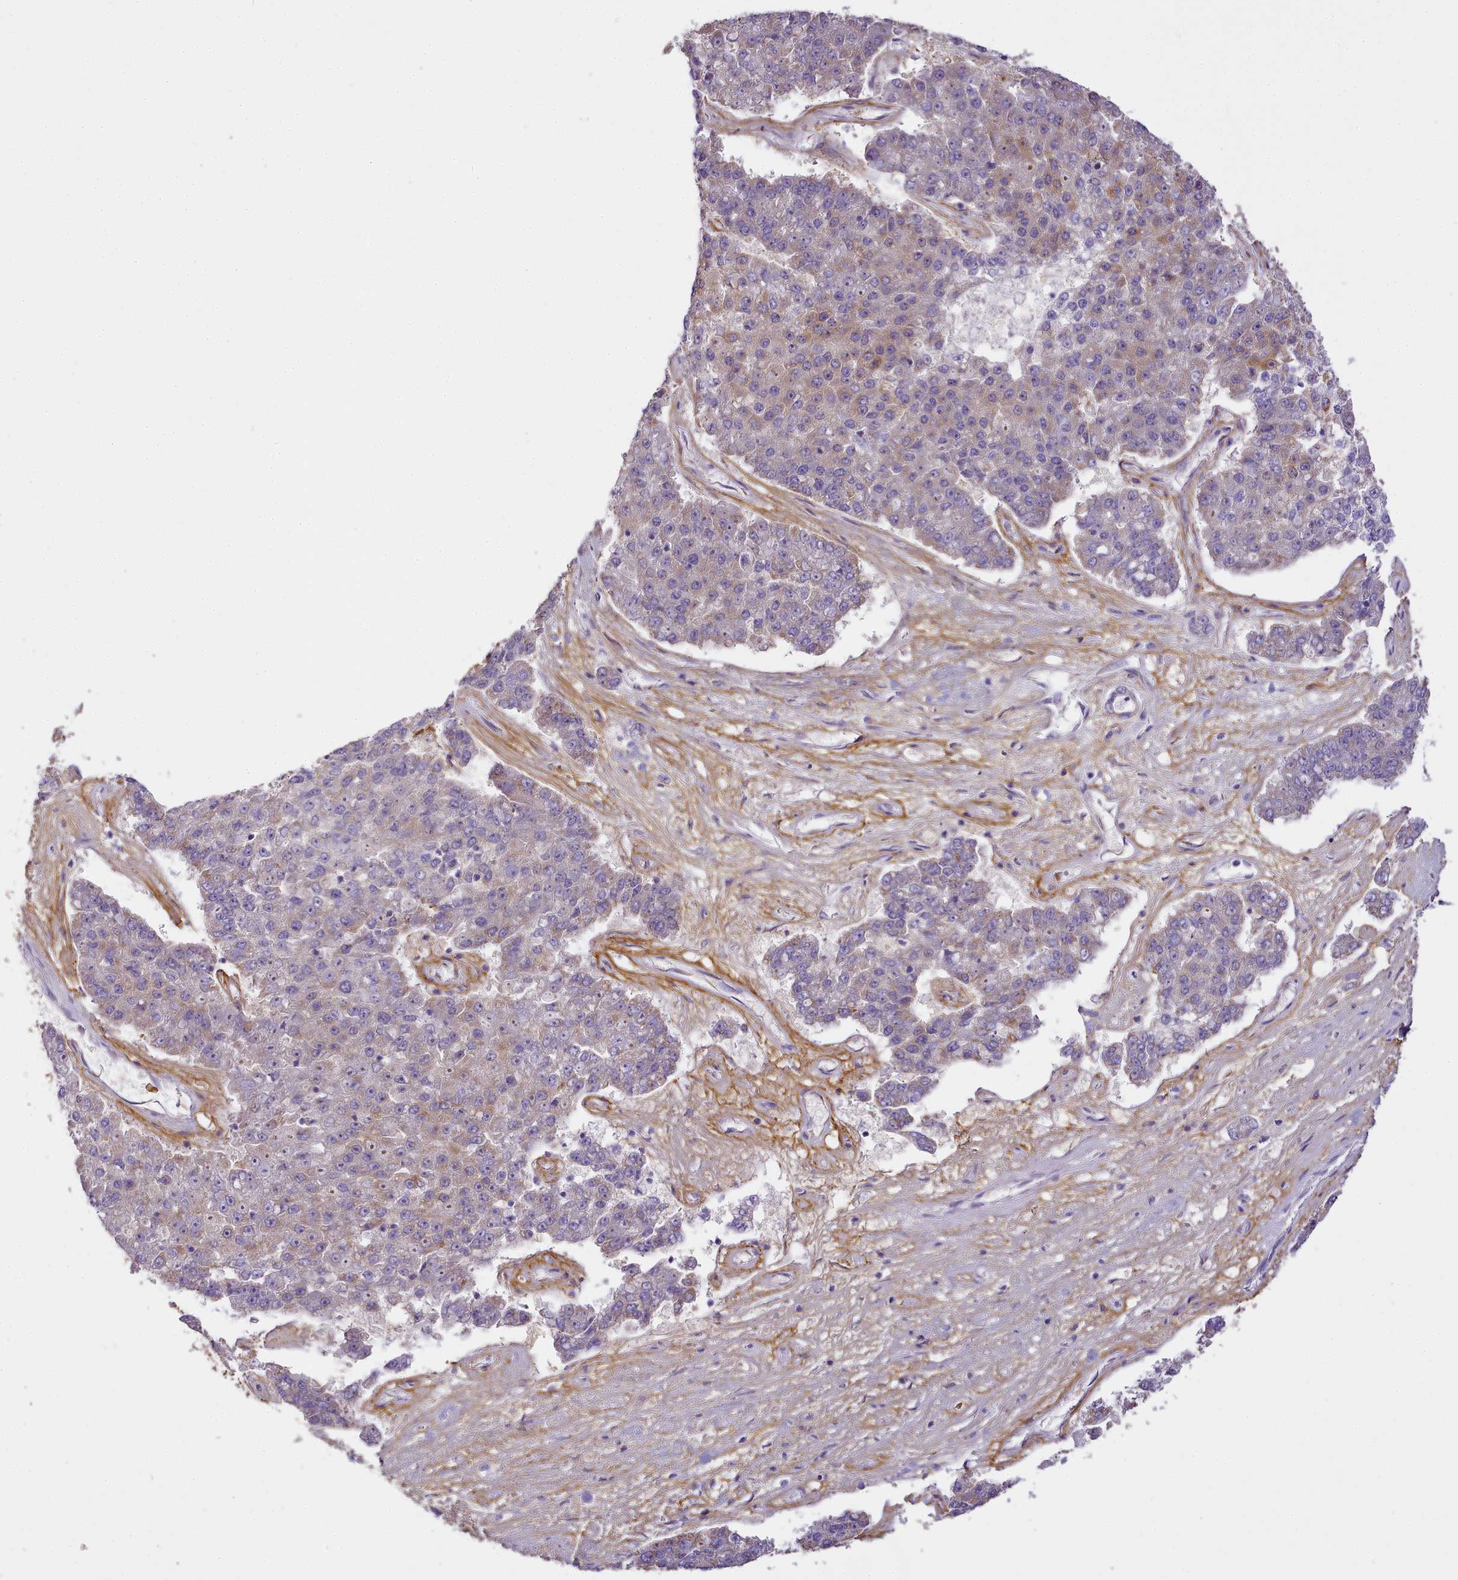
{"staining": {"intensity": "moderate", "quantity": "<25%", "location": "cytoplasmic/membranous"}, "tissue": "pancreatic cancer", "cell_type": "Tumor cells", "image_type": "cancer", "snomed": [{"axis": "morphology", "description": "Adenocarcinoma, NOS"}, {"axis": "topography", "description": "Pancreas"}], "caption": "Protein expression analysis of human pancreatic cancer reveals moderate cytoplasmic/membranous staining in about <25% of tumor cells.", "gene": "NBPF1", "patient": {"sex": "male", "age": 50}}